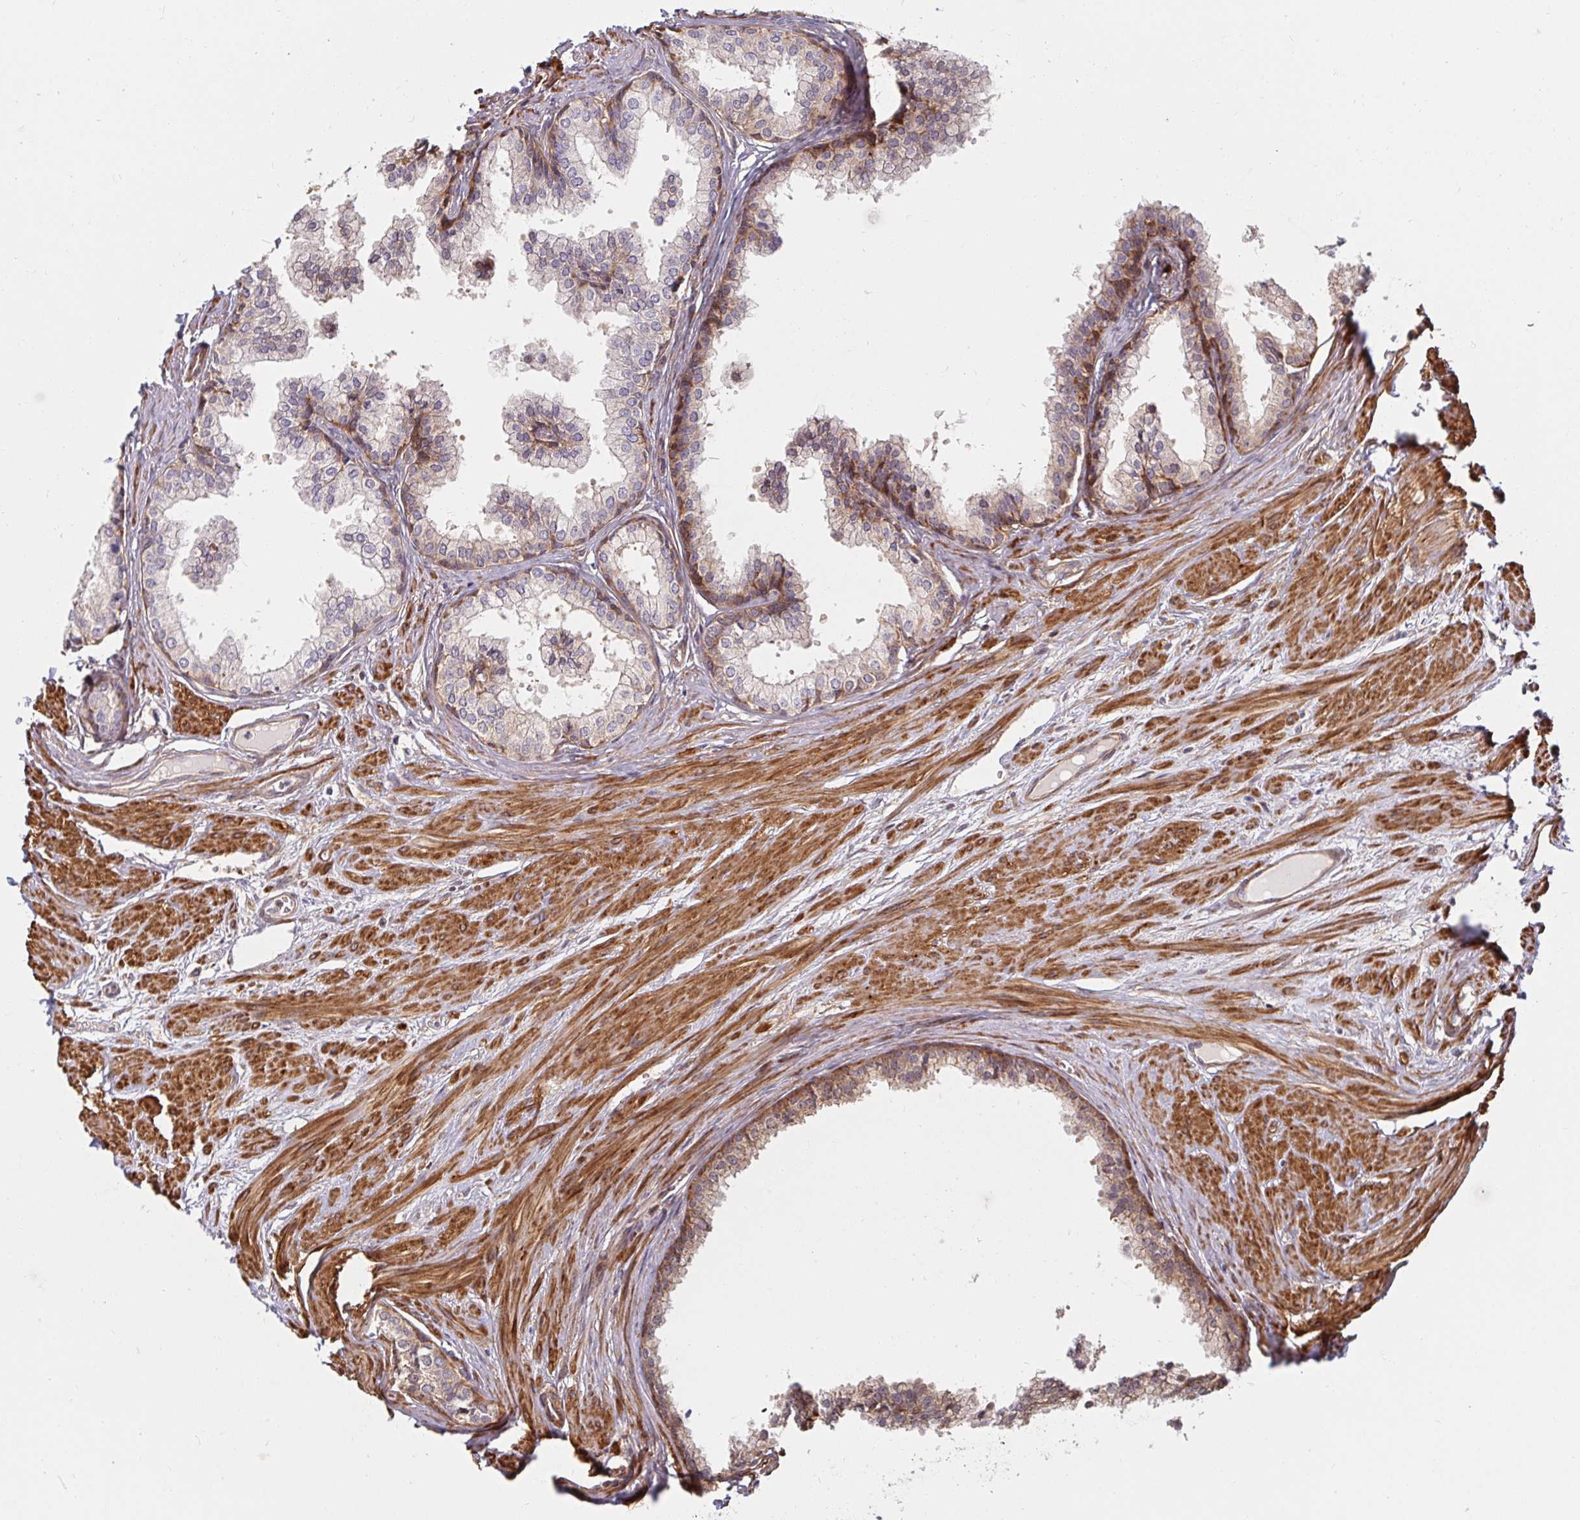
{"staining": {"intensity": "weak", "quantity": ">75%", "location": "cytoplasmic/membranous"}, "tissue": "prostate", "cell_type": "Glandular cells", "image_type": "normal", "snomed": [{"axis": "morphology", "description": "Normal tissue, NOS"}, {"axis": "topography", "description": "Prostate"}, {"axis": "topography", "description": "Peripheral nerve tissue"}], "caption": "Immunohistochemistry photomicrograph of benign prostate: human prostate stained using immunohistochemistry exhibits low levels of weak protein expression localized specifically in the cytoplasmic/membranous of glandular cells, appearing as a cytoplasmic/membranous brown color.", "gene": "BTF3", "patient": {"sex": "male", "age": 55}}